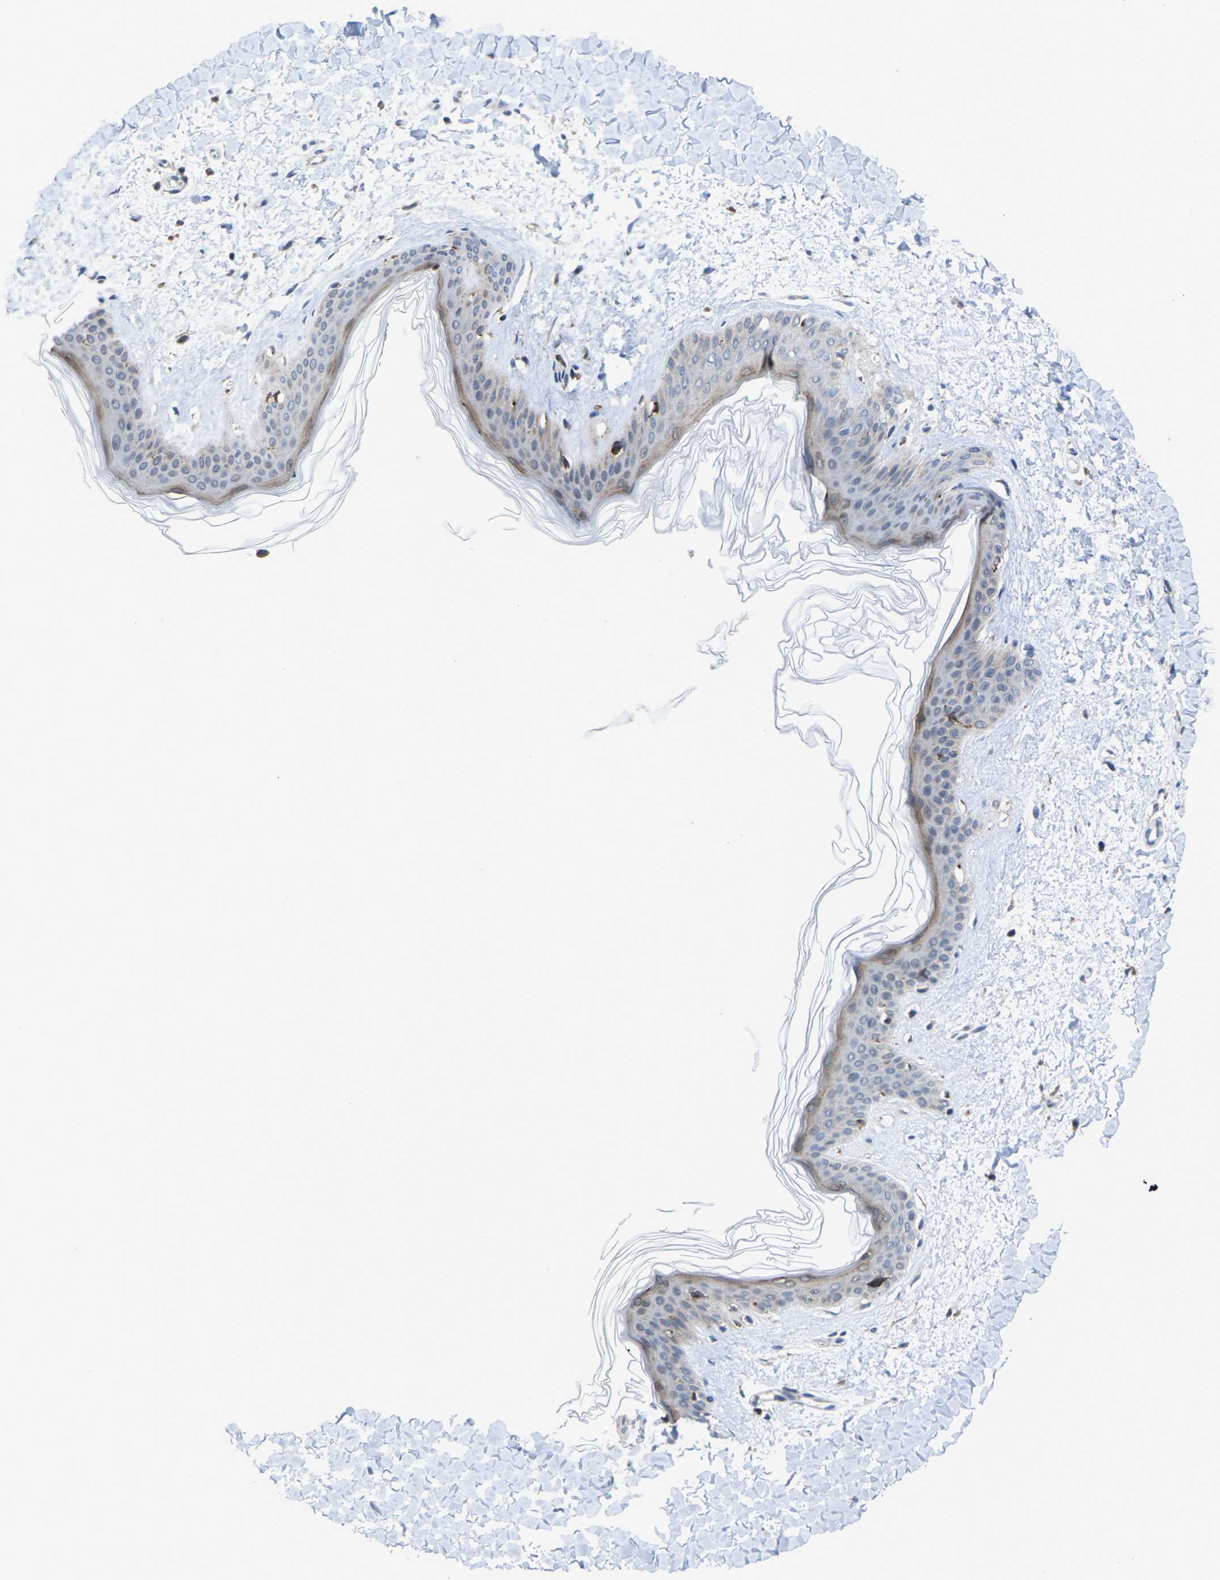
{"staining": {"intensity": "weak", "quantity": "25%-75%", "location": "cytoplasmic/membranous"}, "tissue": "skin", "cell_type": "Fibroblasts", "image_type": "normal", "snomed": [{"axis": "morphology", "description": "Normal tissue, NOS"}, {"axis": "topography", "description": "Skin"}], "caption": "Unremarkable skin was stained to show a protein in brown. There is low levels of weak cytoplasmic/membranous positivity in about 25%-75% of fibroblasts. Using DAB (3,3'-diaminobenzidine) (brown) and hematoxylin (blue) stains, captured at high magnification using brightfield microscopy.", "gene": "PDZK1IP1", "patient": {"sex": "female", "age": 41}}